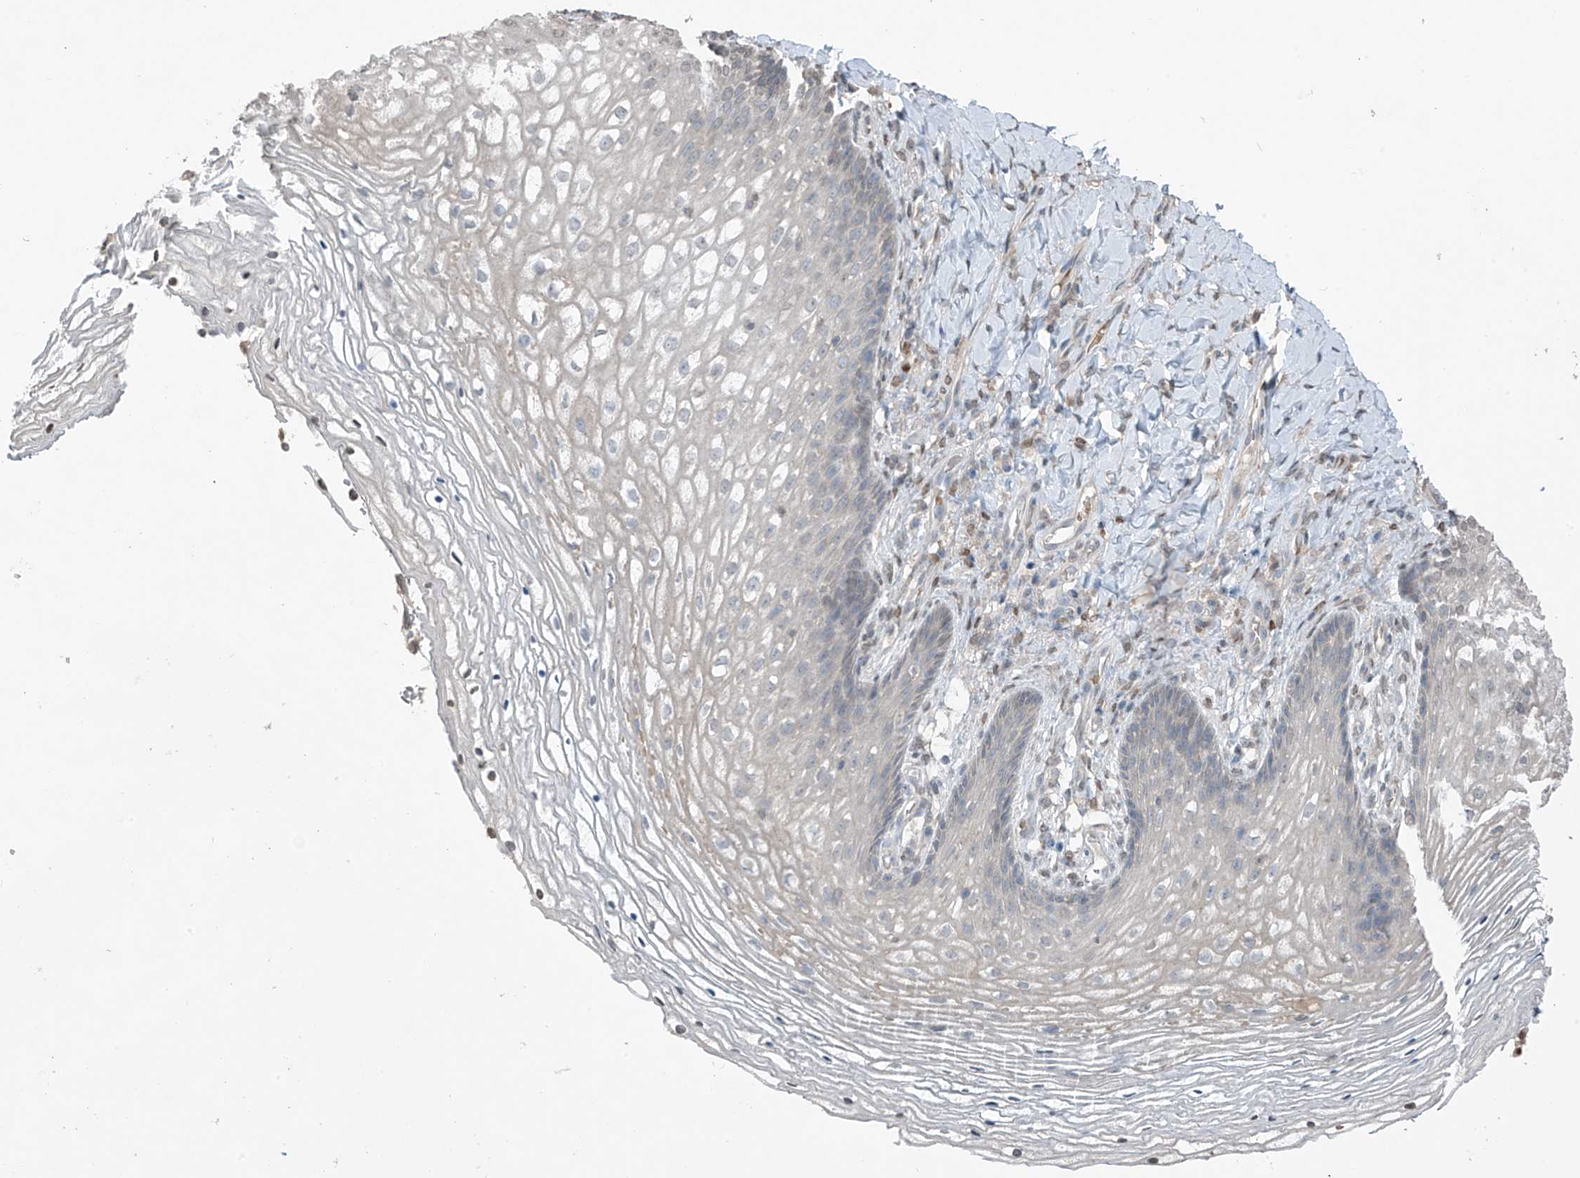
{"staining": {"intensity": "negative", "quantity": "none", "location": "none"}, "tissue": "vagina", "cell_type": "Squamous epithelial cells", "image_type": "normal", "snomed": [{"axis": "morphology", "description": "Normal tissue, NOS"}, {"axis": "topography", "description": "Vagina"}], "caption": "High power microscopy micrograph of an immunohistochemistry (IHC) image of normal vagina, revealing no significant expression in squamous epithelial cells.", "gene": "HOXA11", "patient": {"sex": "female", "age": 60}}